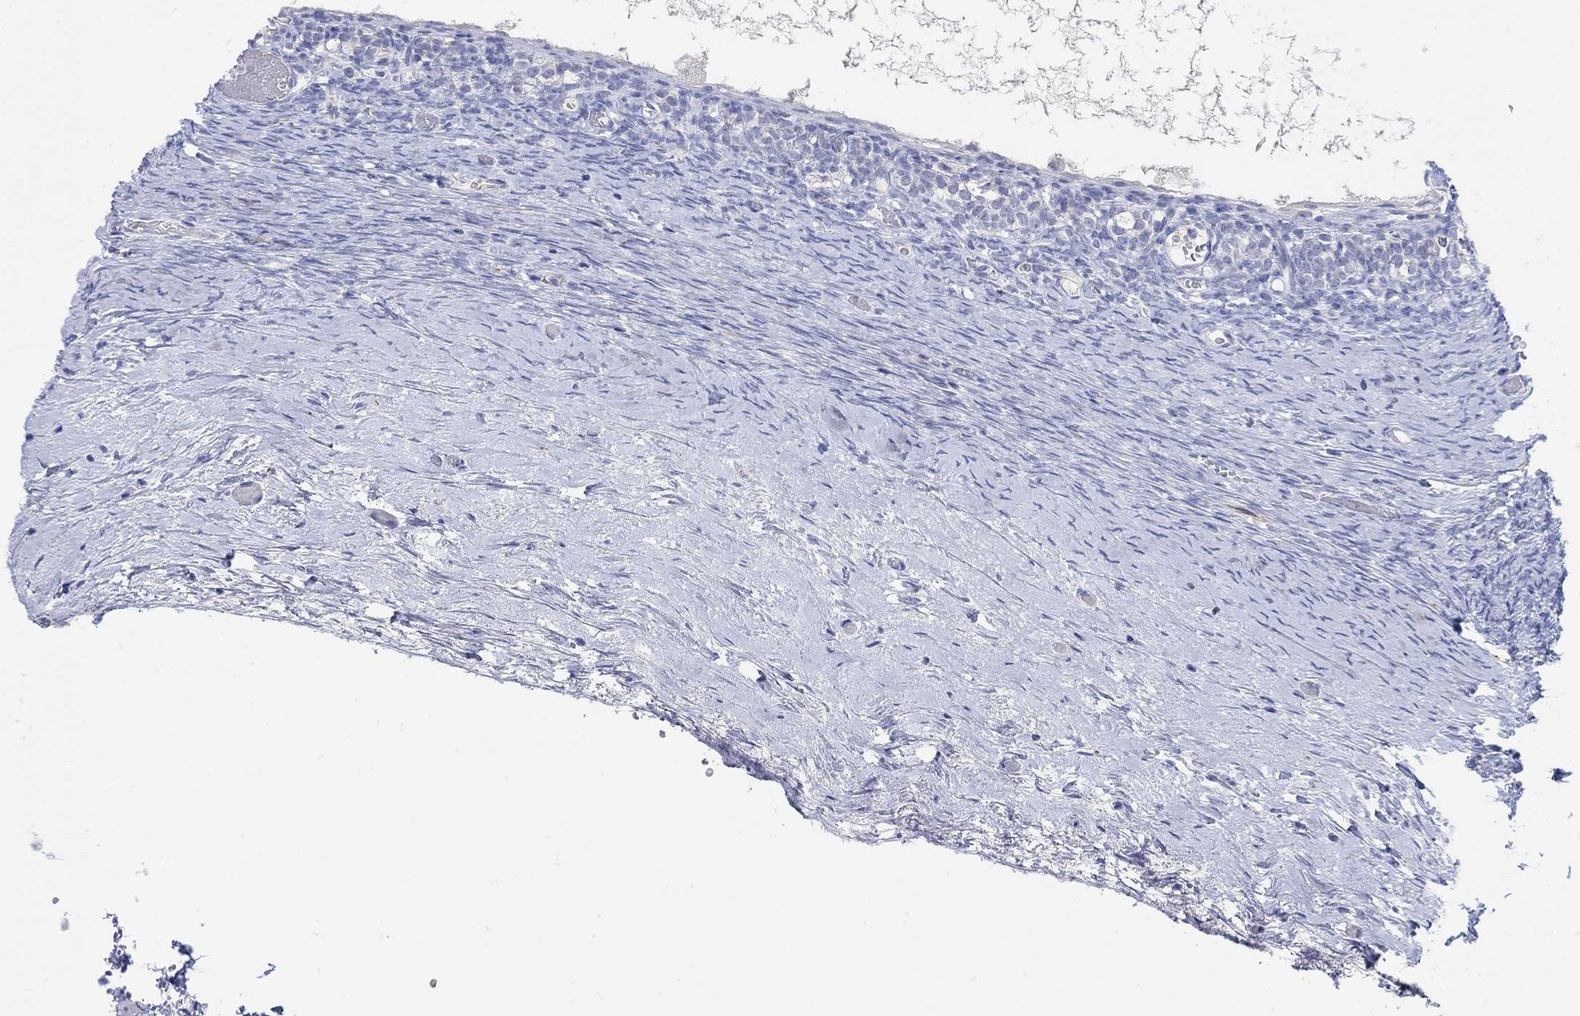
{"staining": {"intensity": "negative", "quantity": "none", "location": "none"}, "tissue": "ovary", "cell_type": "Follicle cells", "image_type": "normal", "snomed": [{"axis": "morphology", "description": "Normal tissue, NOS"}, {"axis": "topography", "description": "Ovary"}], "caption": "IHC photomicrograph of unremarkable human ovary stained for a protein (brown), which demonstrates no staining in follicle cells. (Immunohistochemistry, brightfield microscopy, high magnification).", "gene": "NAV3", "patient": {"sex": "female", "age": 39}}